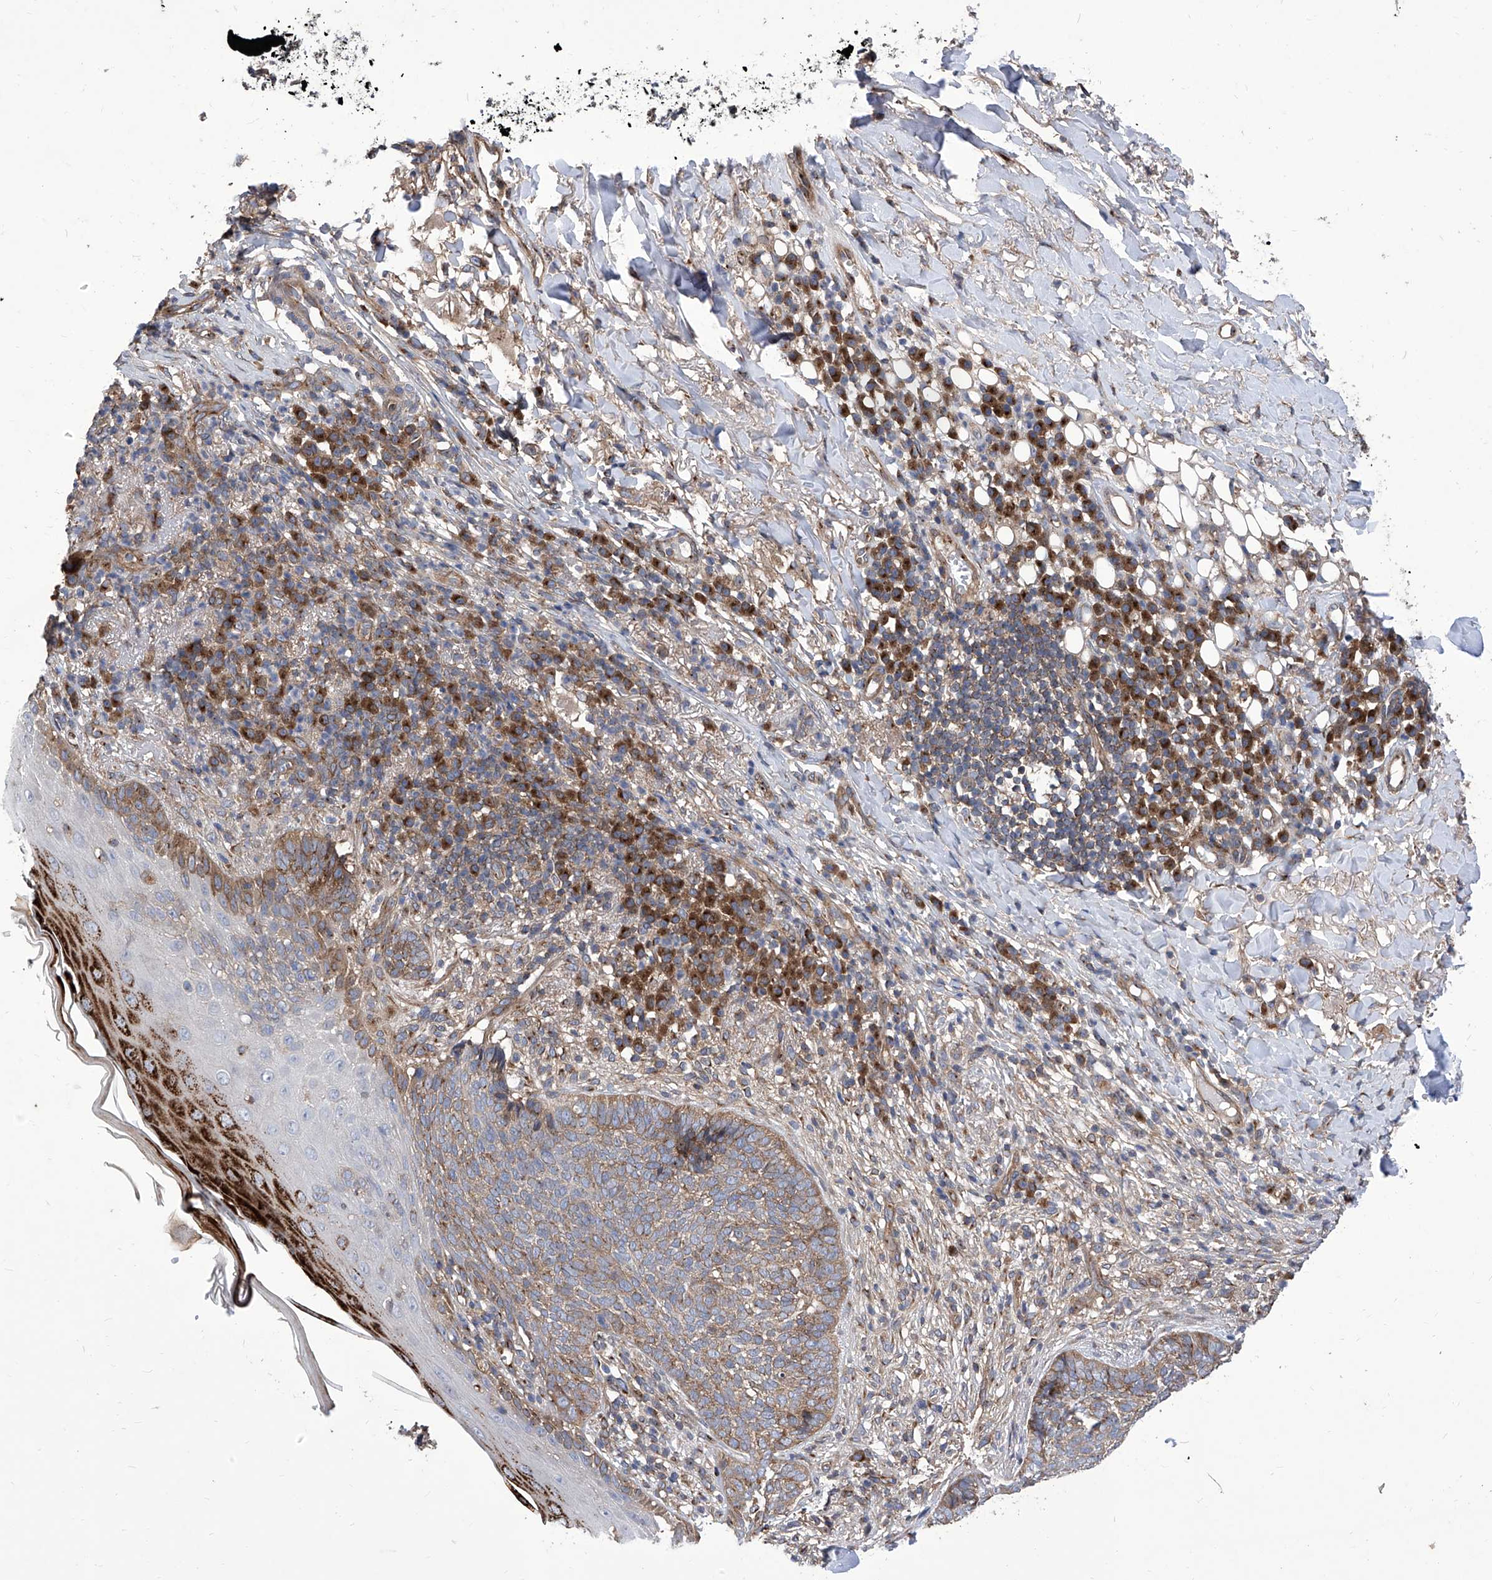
{"staining": {"intensity": "moderate", "quantity": "25%-75%", "location": "cytoplasmic/membranous"}, "tissue": "skin cancer", "cell_type": "Tumor cells", "image_type": "cancer", "snomed": [{"axis": "morphology", "description": "Basal cell carcinoma"}, {"axis": "topography", "description": "Skin"}], "caption": "The image shows a brown stain indicating the presence of a protein in the cytoplasmic/membranous of tumor cells in skin cancer (basal cell carcinoma).", "gene": "TJAP1", "patient": {"sex": "male", "age": 85}}